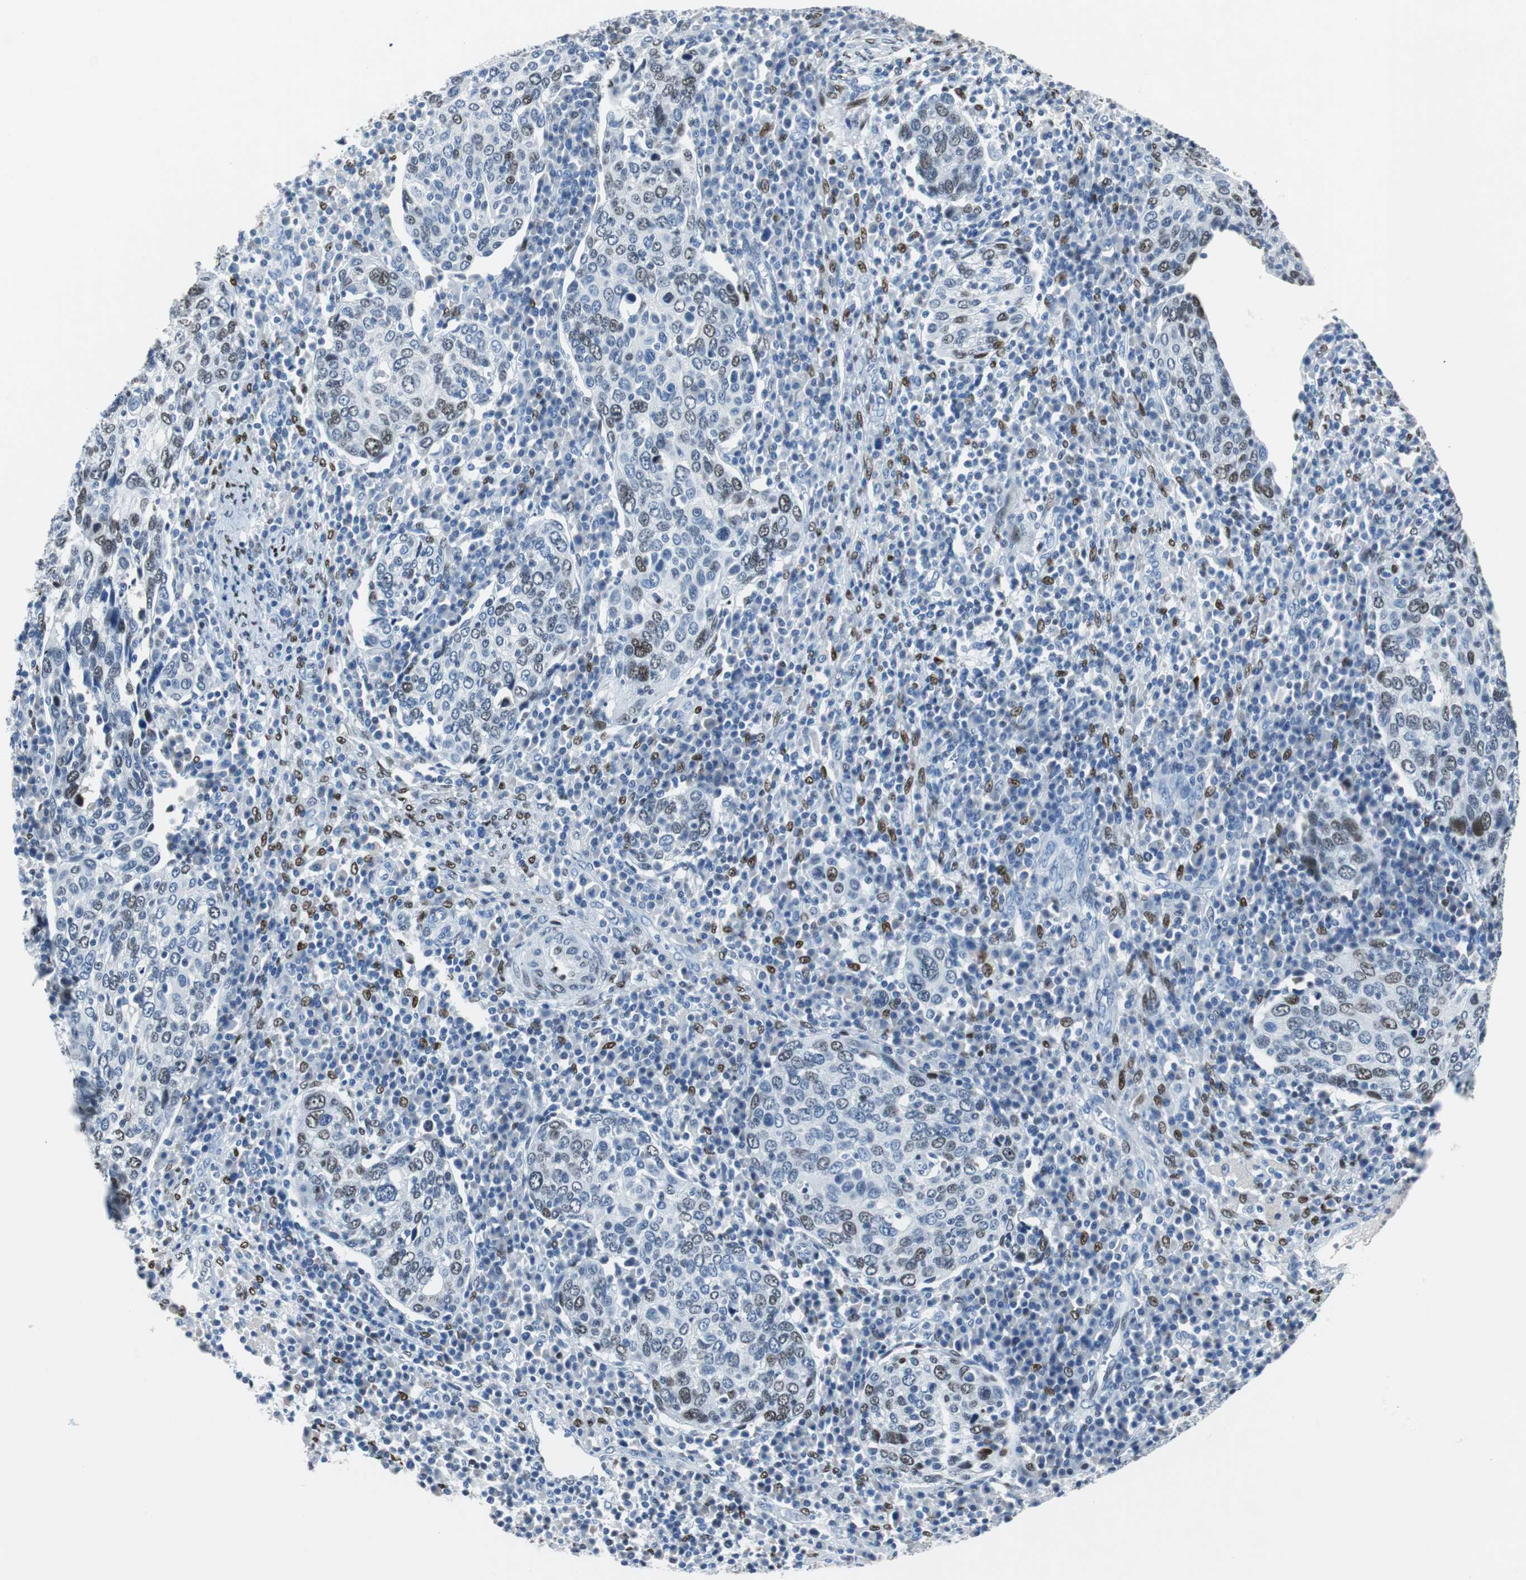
{"staining": {"intensity": "weak", "quantity": "<25%", "location": "nuclear"}, "tissue": "cervical cancer", "cell_type": "Tumor cells", "image_type": "cancer", "snomed": [{"axis": "morphology", "description": "Squamous cell carcinoma, NOS"}, {"axis": "topography", "description": "Cervix"}], "caption": "IHC micrograph of human squamous cell carcinoma (cervical) stained for a protein (brown), which displays no expression in tumor cells.", "gene": "JUN", "patient": {"sex": "female", "age": 40}}